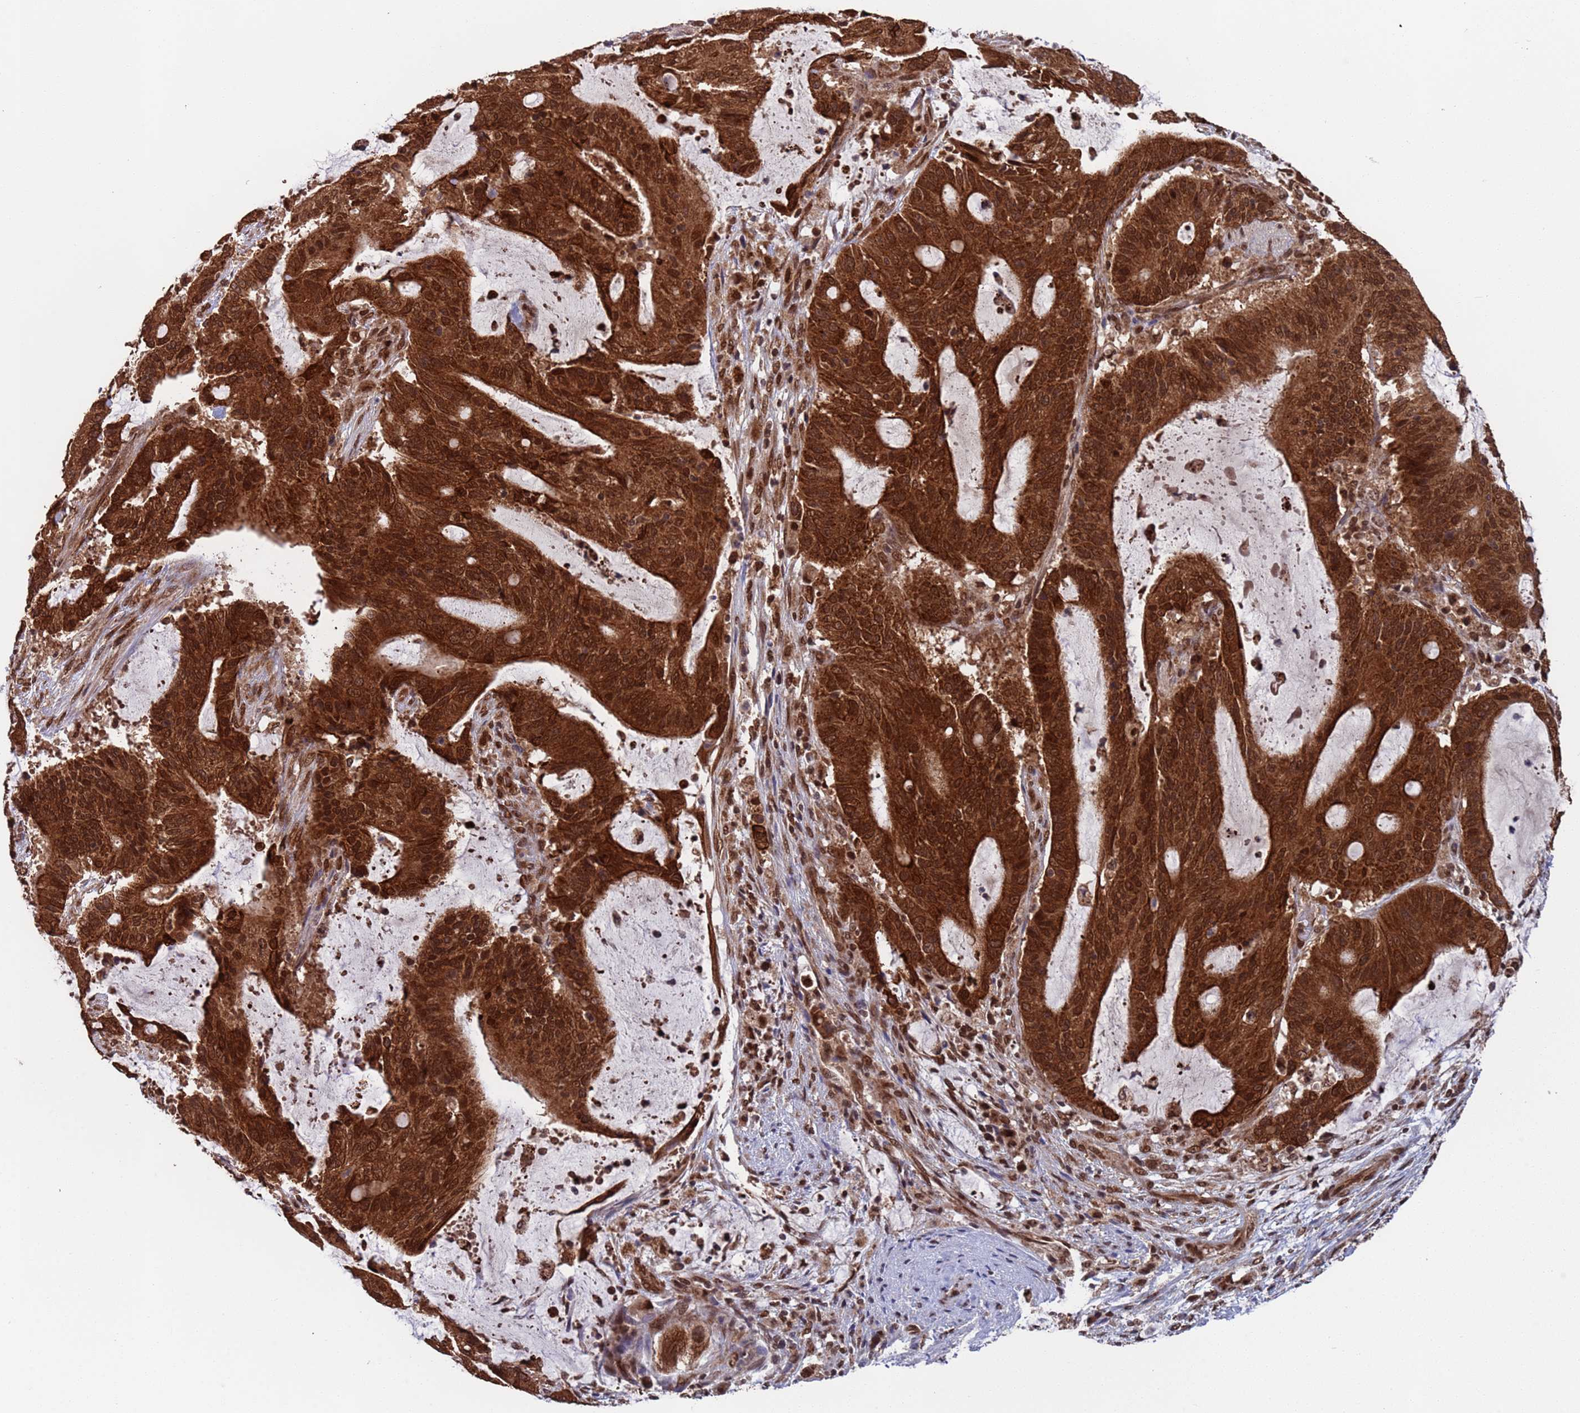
{"staining": {"intensity": "strong", "quantity": ">75%", "location": "cytoplasmic/membranous,nuclear"}, "tissue": "liver cancer", "cell_type": "Tumor cells", "image_type": "cancer", "snomed": [{"axis": "morphology", "description": "Normal tissue, NOS"}, {"axis": "morphology", "description": "Cholangiocarcinoma"}, {"axis": "topography", "description": "Liver"}, {"axis": "topography", "description": "Peripheral nerve tissue"}], "caption": "Immunohistochemical staining of human liver cholangiocarcinoma demonstrates high levels of strong cytoplasmic/membranous and nuclear protein expression in approximately >75% of tumor cells. (brown staining indicates protein expression, while blue staining denotes nuclei).", "gene": "FUBP3", "patient": {"sex": "female", "age": 73}}